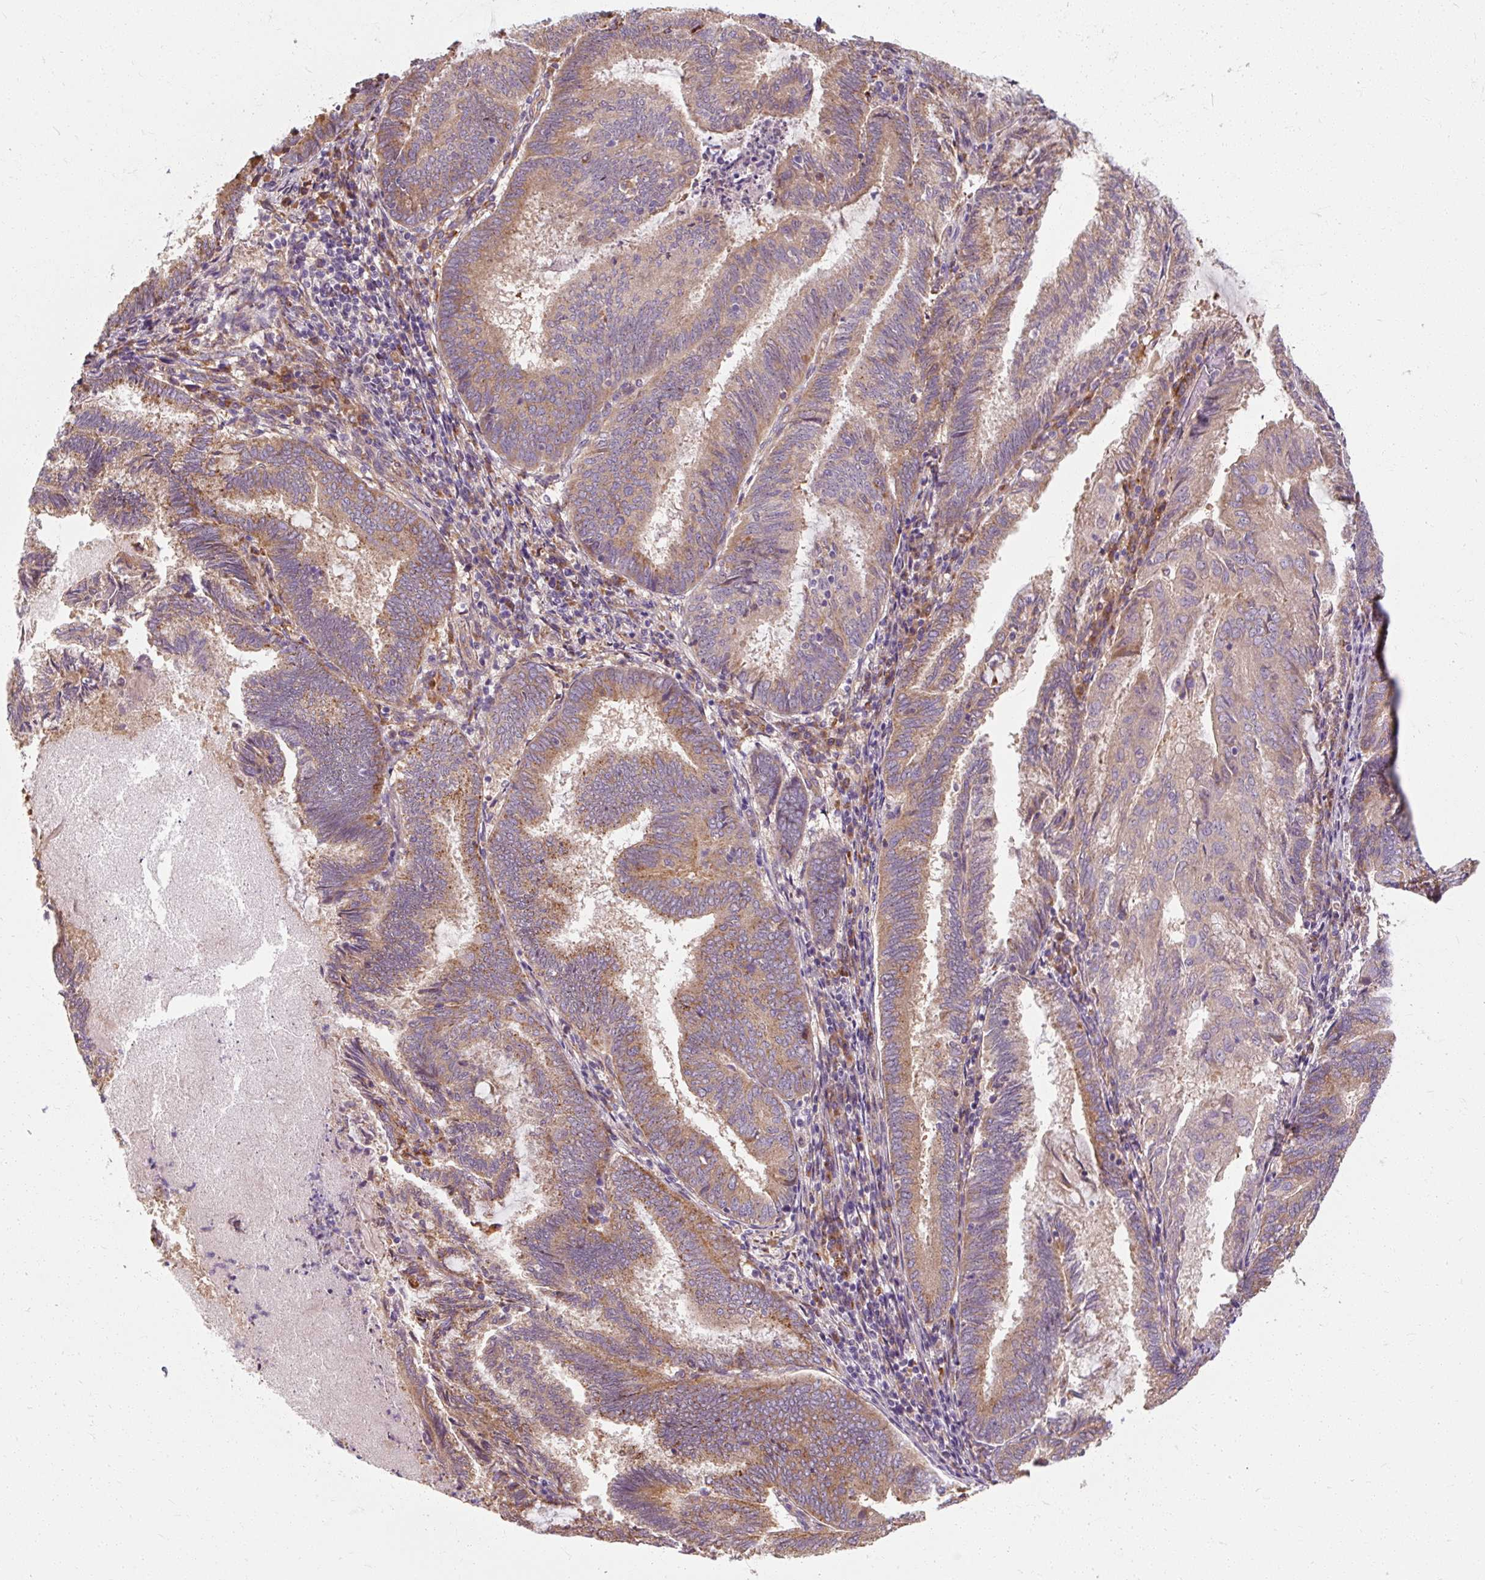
{"staining": {"intensity": "moderate", "quantity": "25%-75%", "location": "cytoplasmic/membranous"}, "tissue": "endometrial cancer", "cell_type": "Tumor cells", "image_type": "cancer", "snomed": [{"axis": "morphology", "description": "Adenocarcinoma, NOS"}, {"axis": "topography", "description": "Endometrium"}], "caption": "Protein expression by immunohistochemistry demonstrates moderate cytoplasmic/membranous expression in approximately 25%-75% of tumor cells in endometrial cancer.", "gene": "TBC1D4", "patient": {"sex": "female", "age": 80}}